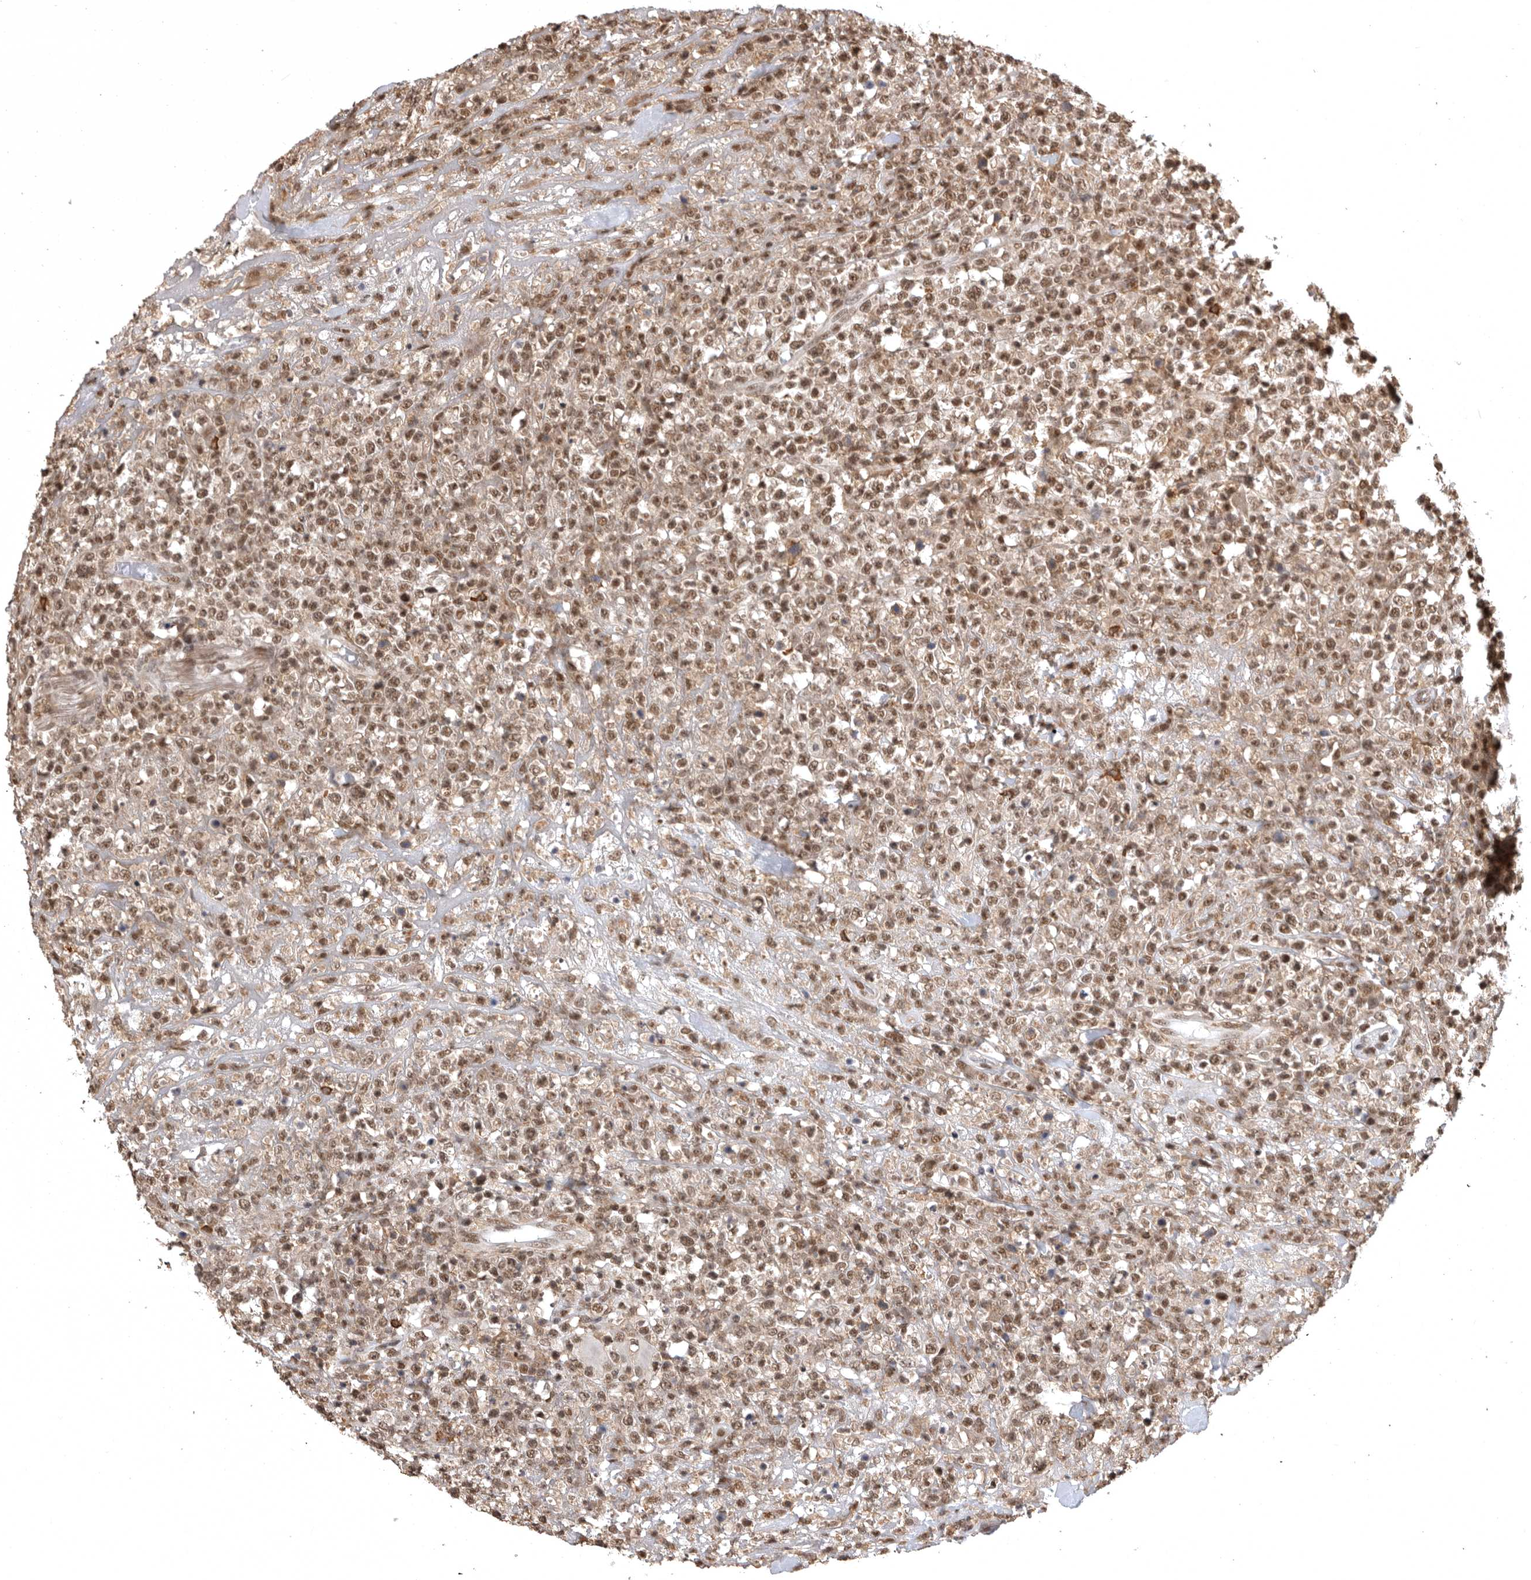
{"staining": {"intensity": "moderate", "quantity": ">75%", "location": "nuclear"}, "tissue": "lymphoma", "cell_type": "Tumor cells", "image_type": "cancer", "snomed": [{"axis": "morphology", "description": "Malignant lymphoma, non-Hodgkin's type, High grade"}, {"axis": "topography", "description": "Colon"}], "caption": "Immunohistochemistry (IHC) micrograph of lymphoma stained for a protein (brown), which displays medium levels of moderate nuclear staining in about >75% of tumor cells.", "gene": "CBLL1", "patient": {"sex": "female", "age": 53}}